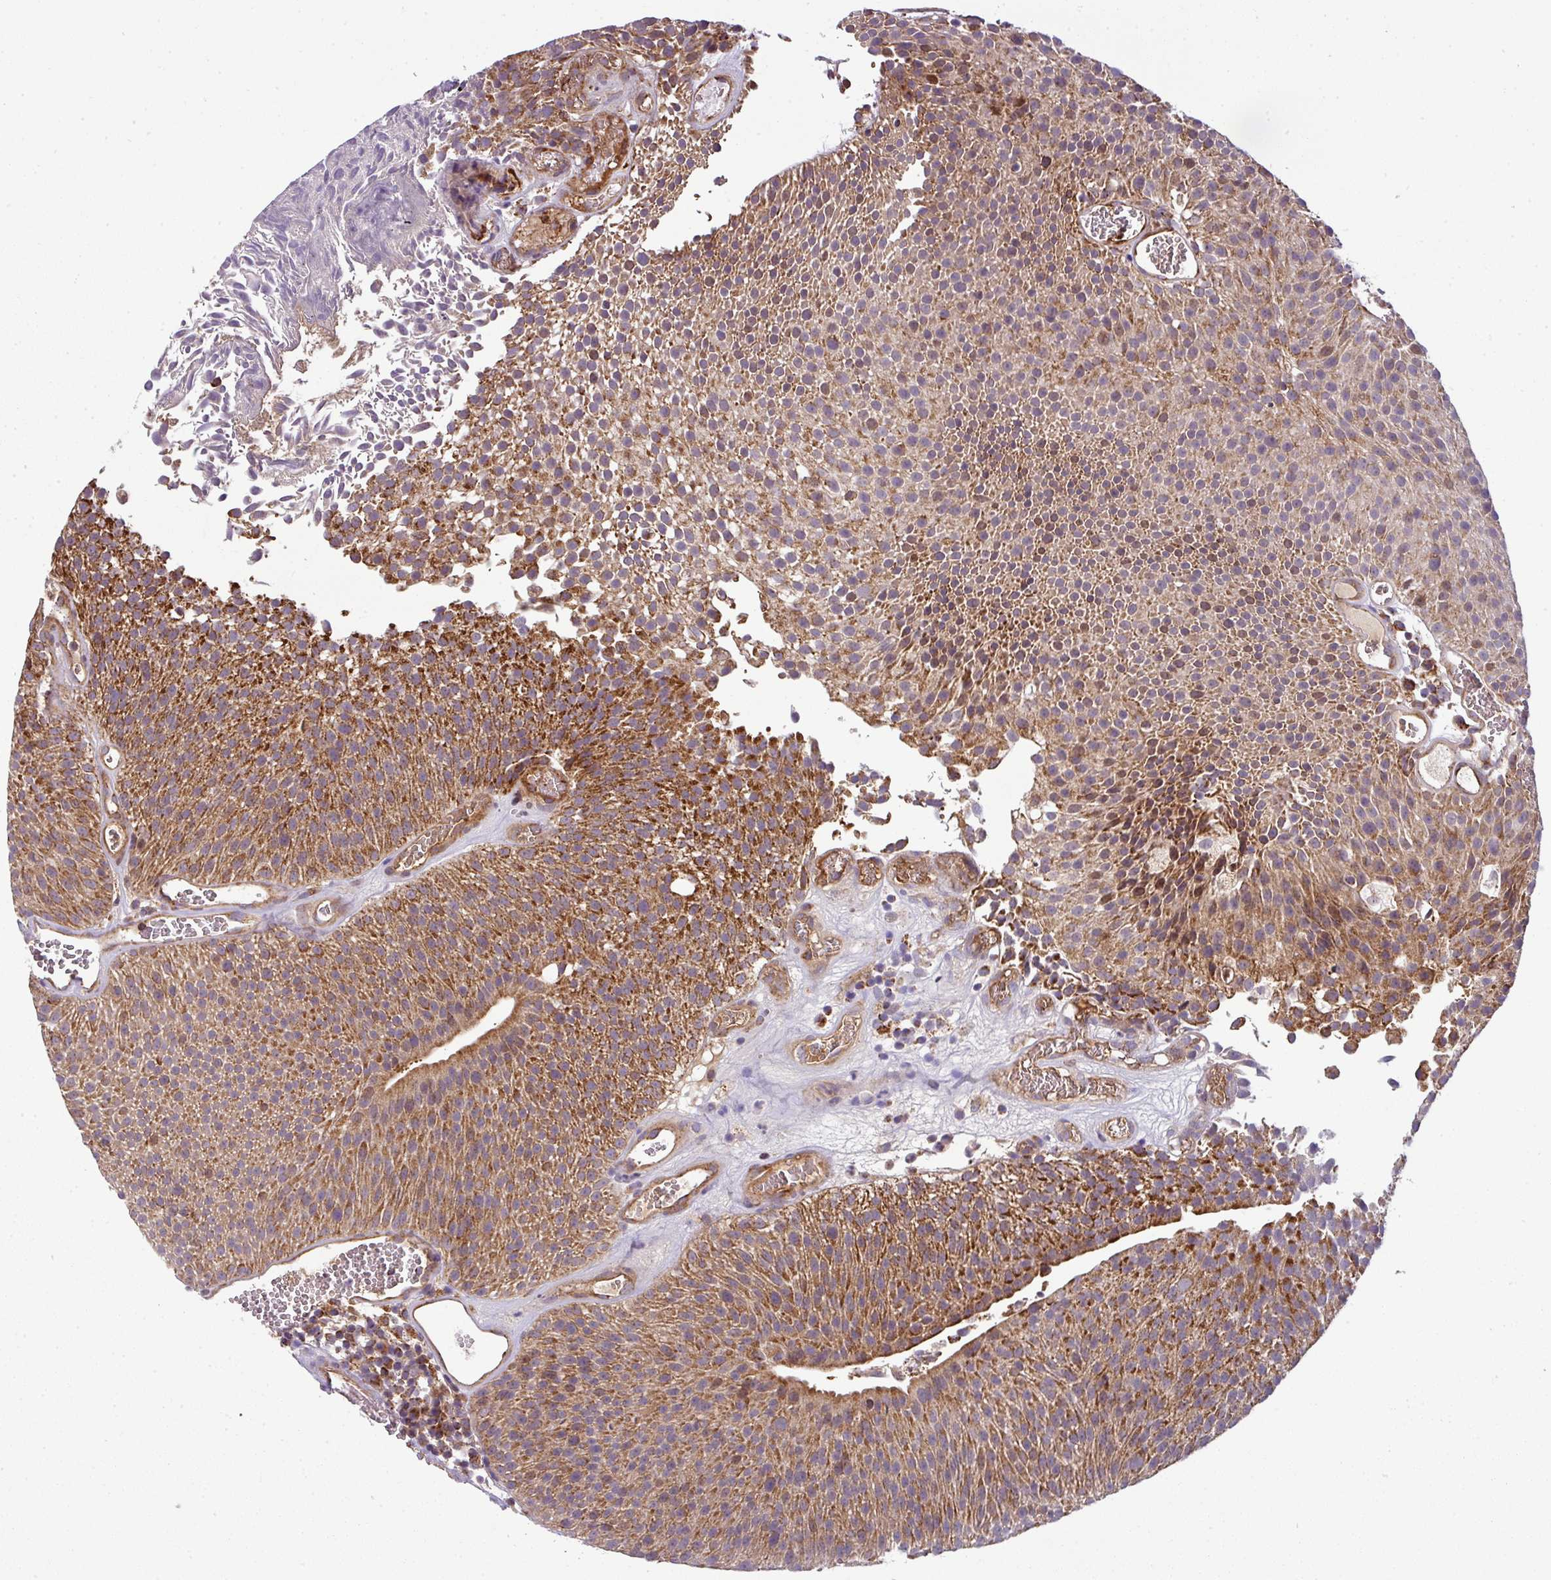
{"staining": {"intensity": "moderate", "quantity": ">75%", "location": "cytoplasmic/membranous"}, "tissue": "urothelial cancer", "cell_type": "Tumor cells", "image_type": "cancer", "snomed": [{"axis": "morphology", "description": "Urothelial carcinoma, Low grade"}, {"axis": "topography", "description": "Urinary bladder"}], "caption": "A histopathology image of urothelial carcinoma (low-grade) stained for a protein displays moderate cytoplasmic/membranous brown staining in tumor cells.", "gene": "PRELID3B", "patient": {"sex": "female", "age": 79}}